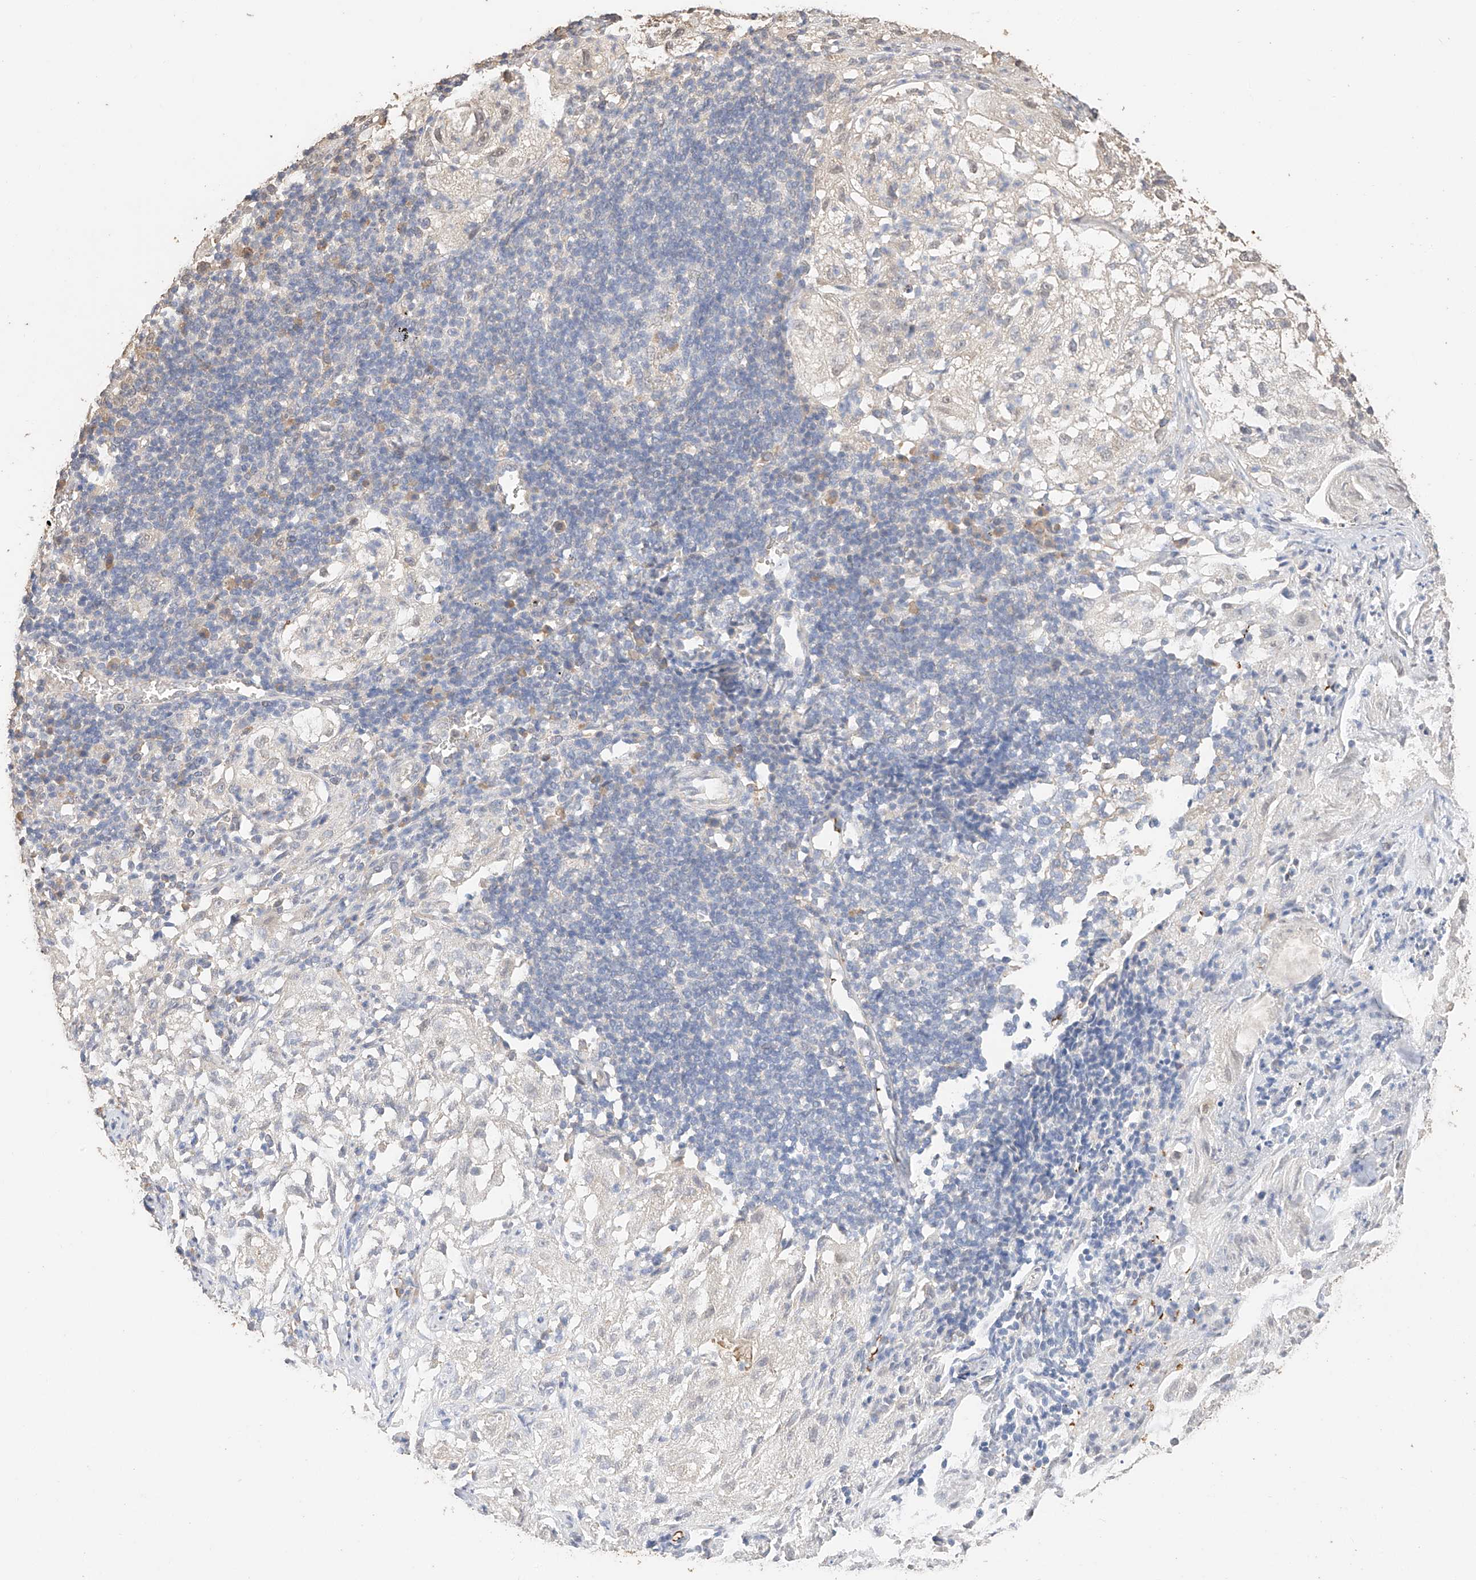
{"staining": {"intensity": "negative", "quantity": "none", "location": "none"}, "tissue": "lung cancer", "cell_type": "Tumor cells", "image_type": "cancer", "snomed": [{"axis": "morphology", "description": "Inflammation, NOS"}, {"axis": "morphology", "description": "Squamous cell carcinoma, NOS"}, {"axis": "topography", "description": "Lymph node"}, {"axis": "topography", "description": "Soft tissue"}, {"axis": "topography", "description": "Lung"}], "caption": "An immunohistochemistry micrograph of lung squamous cell carcinoma is shown. There is no staining in tumor cells of lung squamous cell carcinoma.", "gene": "IL22RA2", "patient": {"sex": "male", "age": 66}}